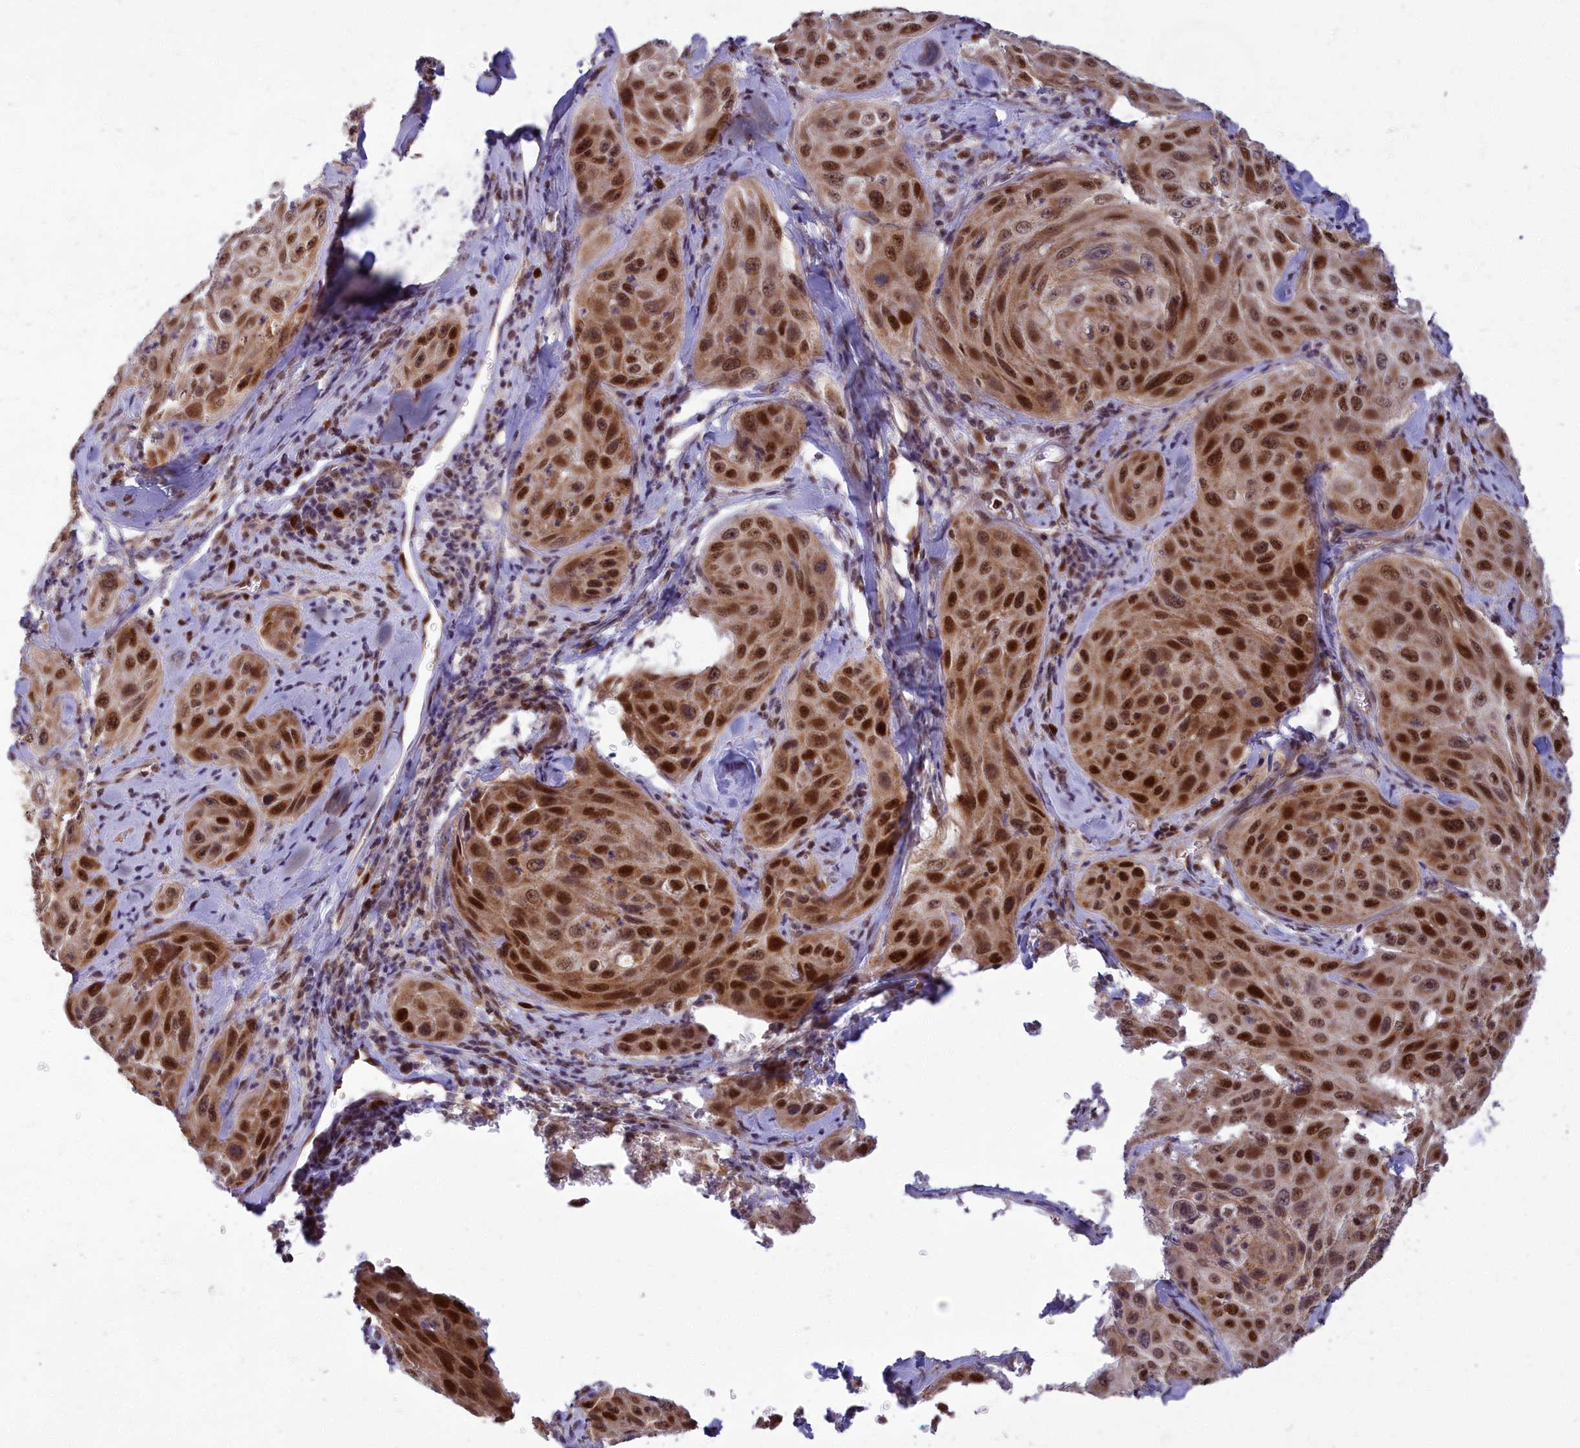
{"staining": {"intensity": "strong", "quantity": ">75%", "location": "nuclear"}, "tissue": "cervical cancer", "cell_type": "Tumor cells", "image_type": "cancer", "snomed": [{"axis": "morphology", "description": "Squamous cell carcinoma, NOS"}, {"axis": "topography", "description": "Cervix"}], "caption": "Cervical cancer tissue reveals strong nuclear staining in about >75% of tumor cells", "gene": "EARS2", "patient": {"sex": "female", "age": 42}}